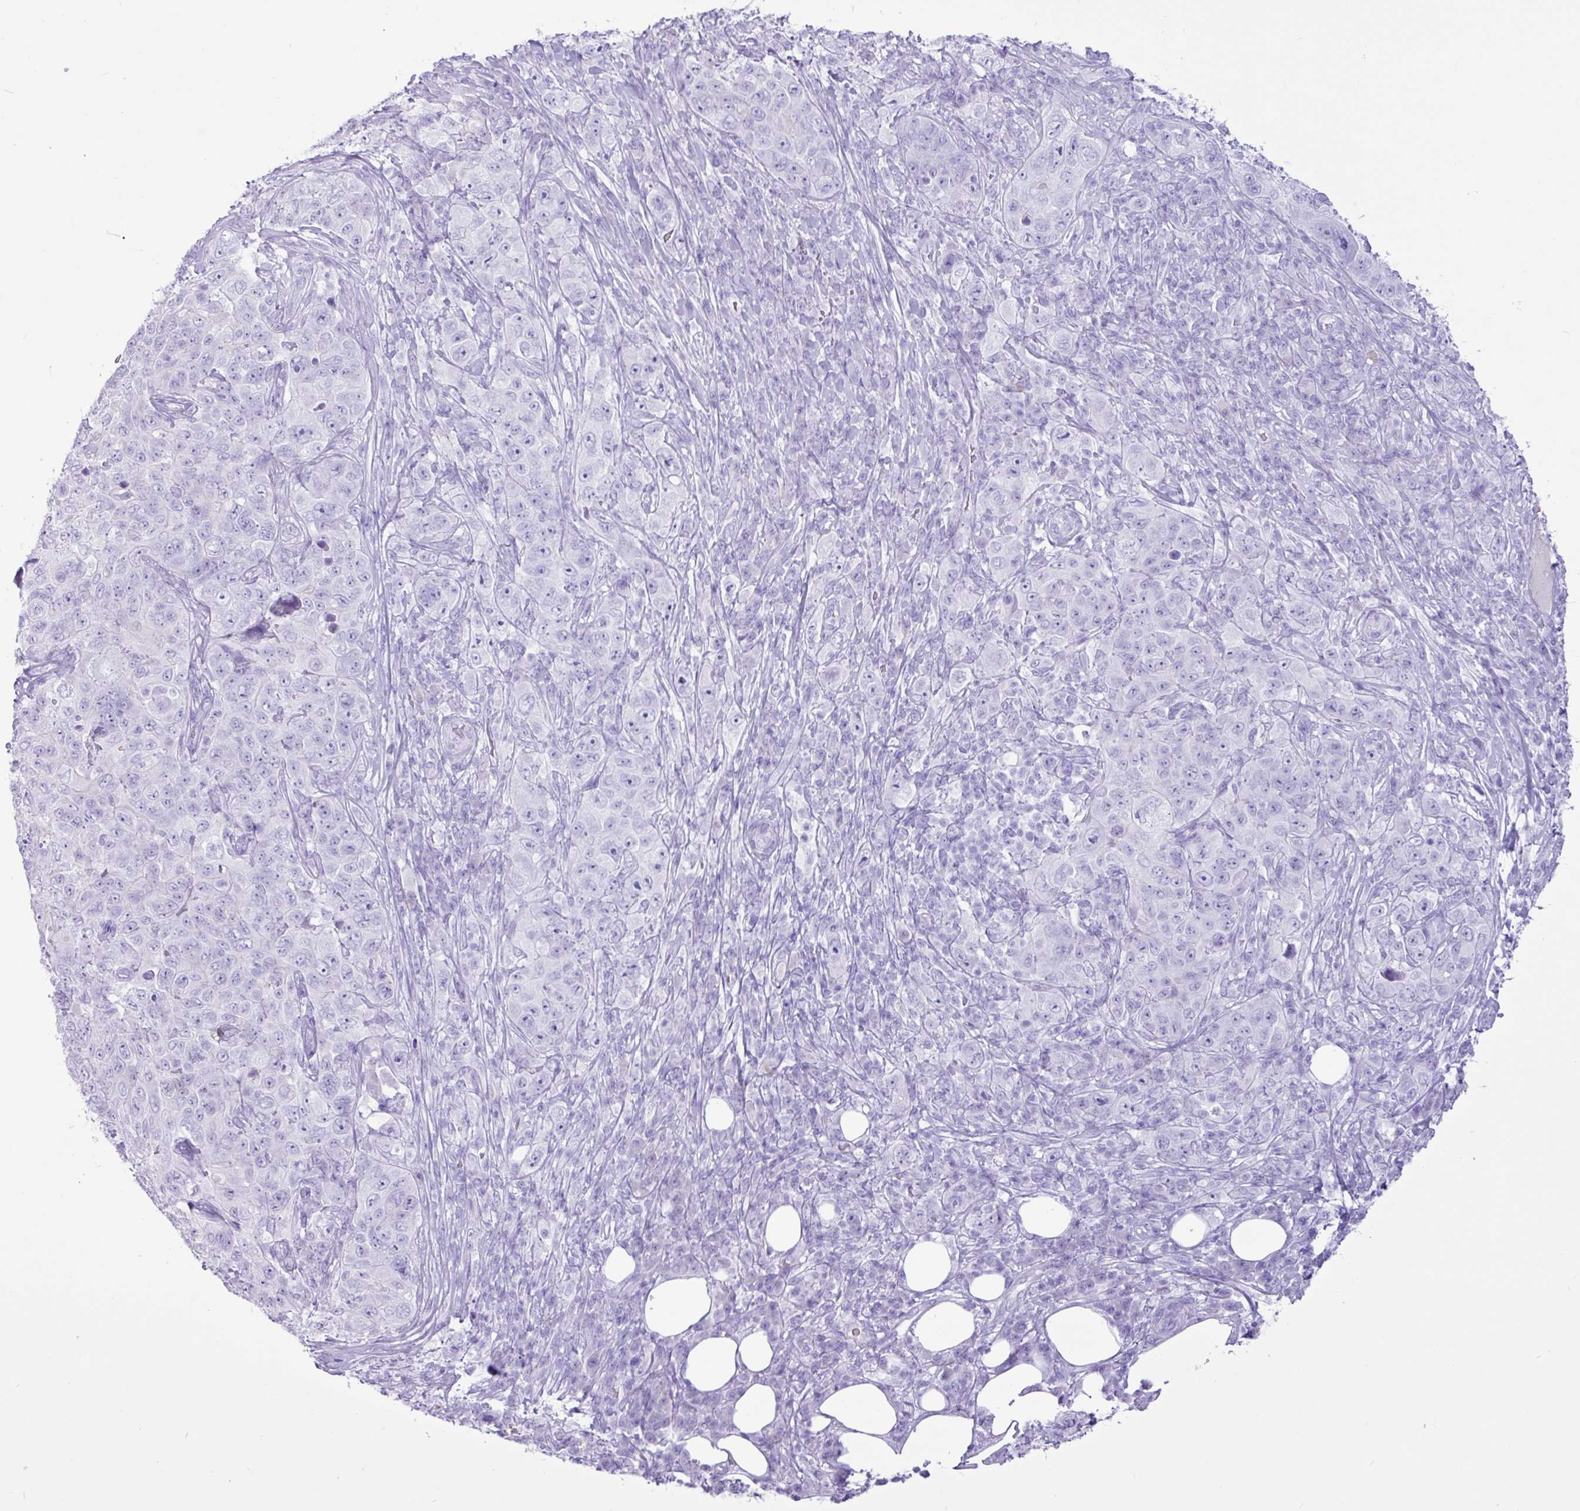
{"staining": {"intensity": "negative", "quantity": "none", "location": "none"}, "tissue": "pancreatic cancer", "cell_type": "Tumor cells", "image_type": "cancer", "snomed": [{"axis": "morphology", "description": "Adenocarcinoma, NOS"}, {"axis": "topography", "description": "Pancreas"}], "caption": "Immunohistochemical staining of adenocarcinoma (pancreatic) reveals no significant positivity in tumor cells.", "gene": "CKMT2", "patient": {"sex": "male", "age": 68}}